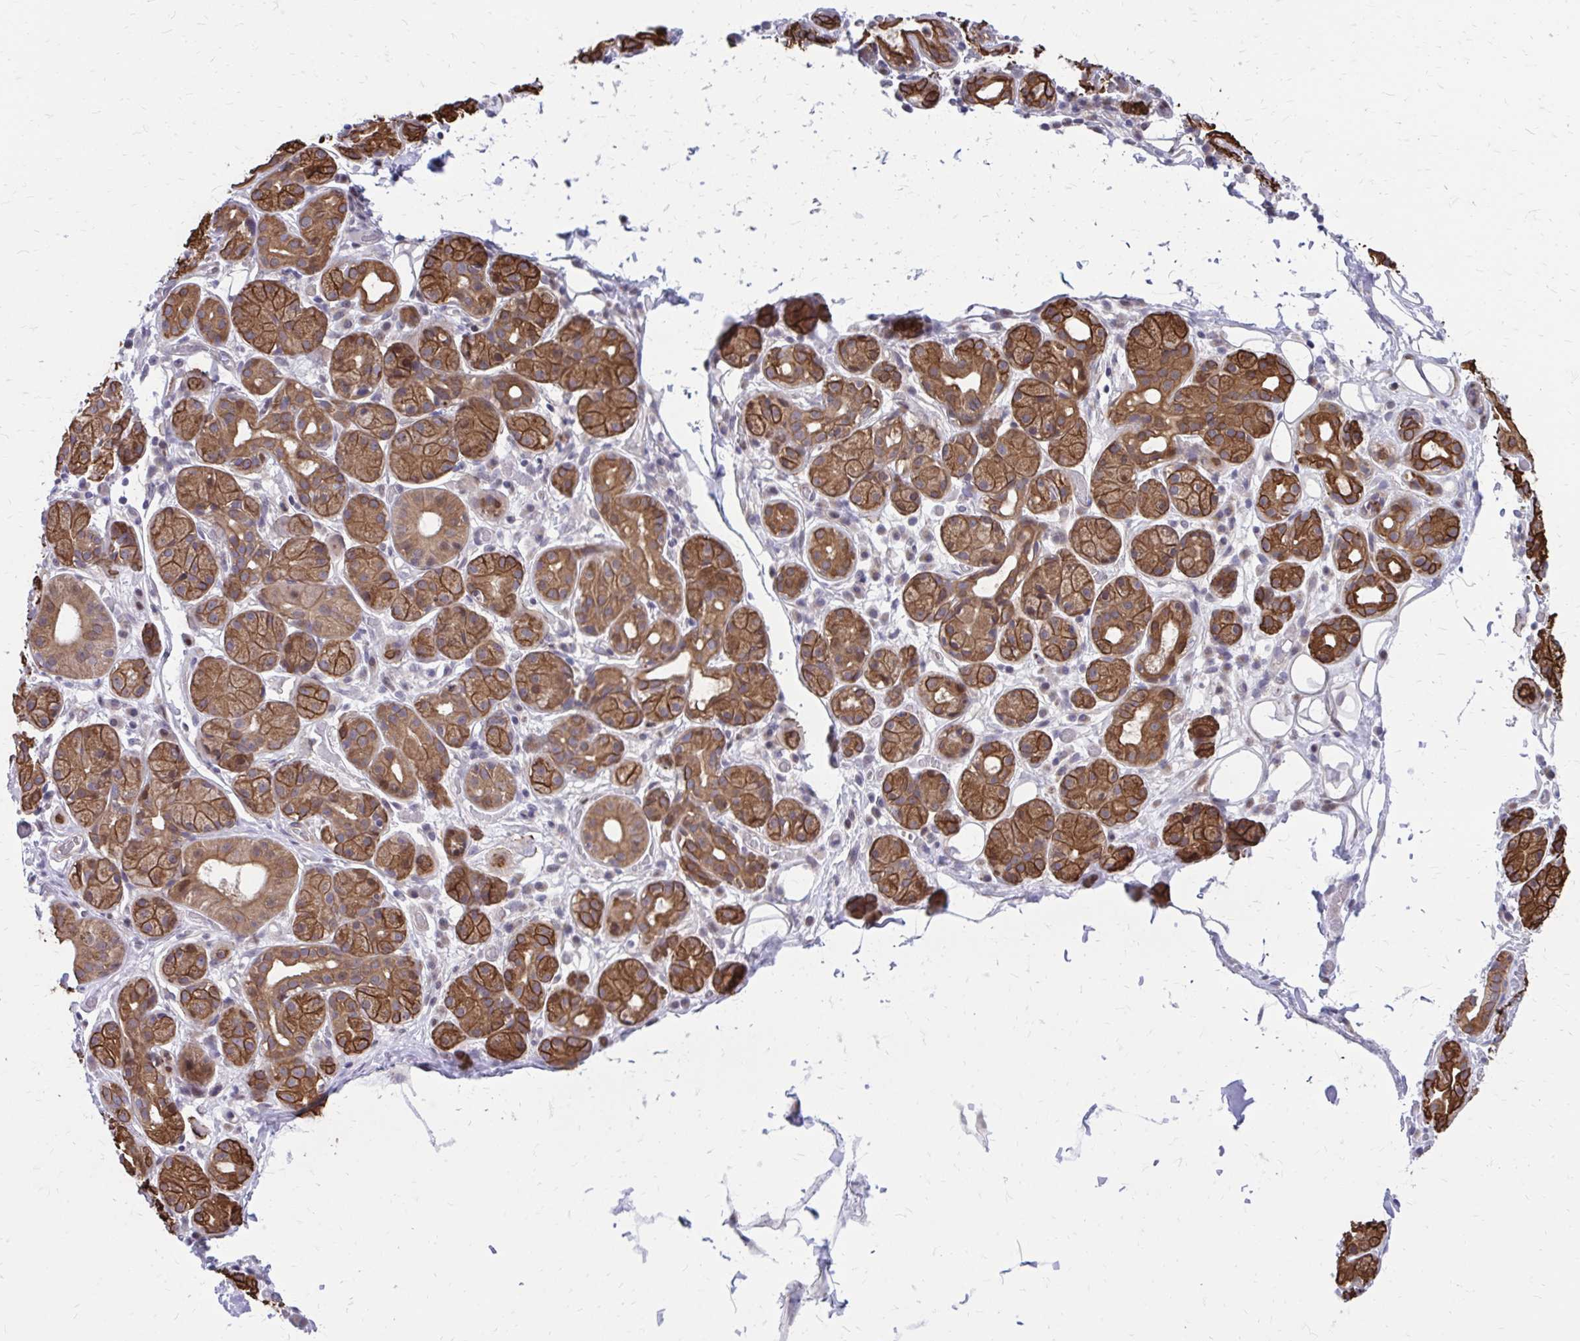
{"staining": {"intensity": "strong", "quantity": ">75%", "location": "cytoplasmic/membranous"}, "tissue": "salivary gland", "cell_type": "Glandular cells", "image_type": "normal", "snomed": [{"axis": "morphology", "description": "Normal tissue, NOS"}, {"axis": "topography", "description": "Salivary gland"}, {"axis": "topography", "description": "Peripheral nerve tissue"}], "caption": "Glandular cells demonstrate high levels of strong cytoplasmic/membranous expression in approximately >75% of cells in unremarkable salivary gland.", "gene": "ANKRD30B", "patient": {"sex": "male", "age": 71}}